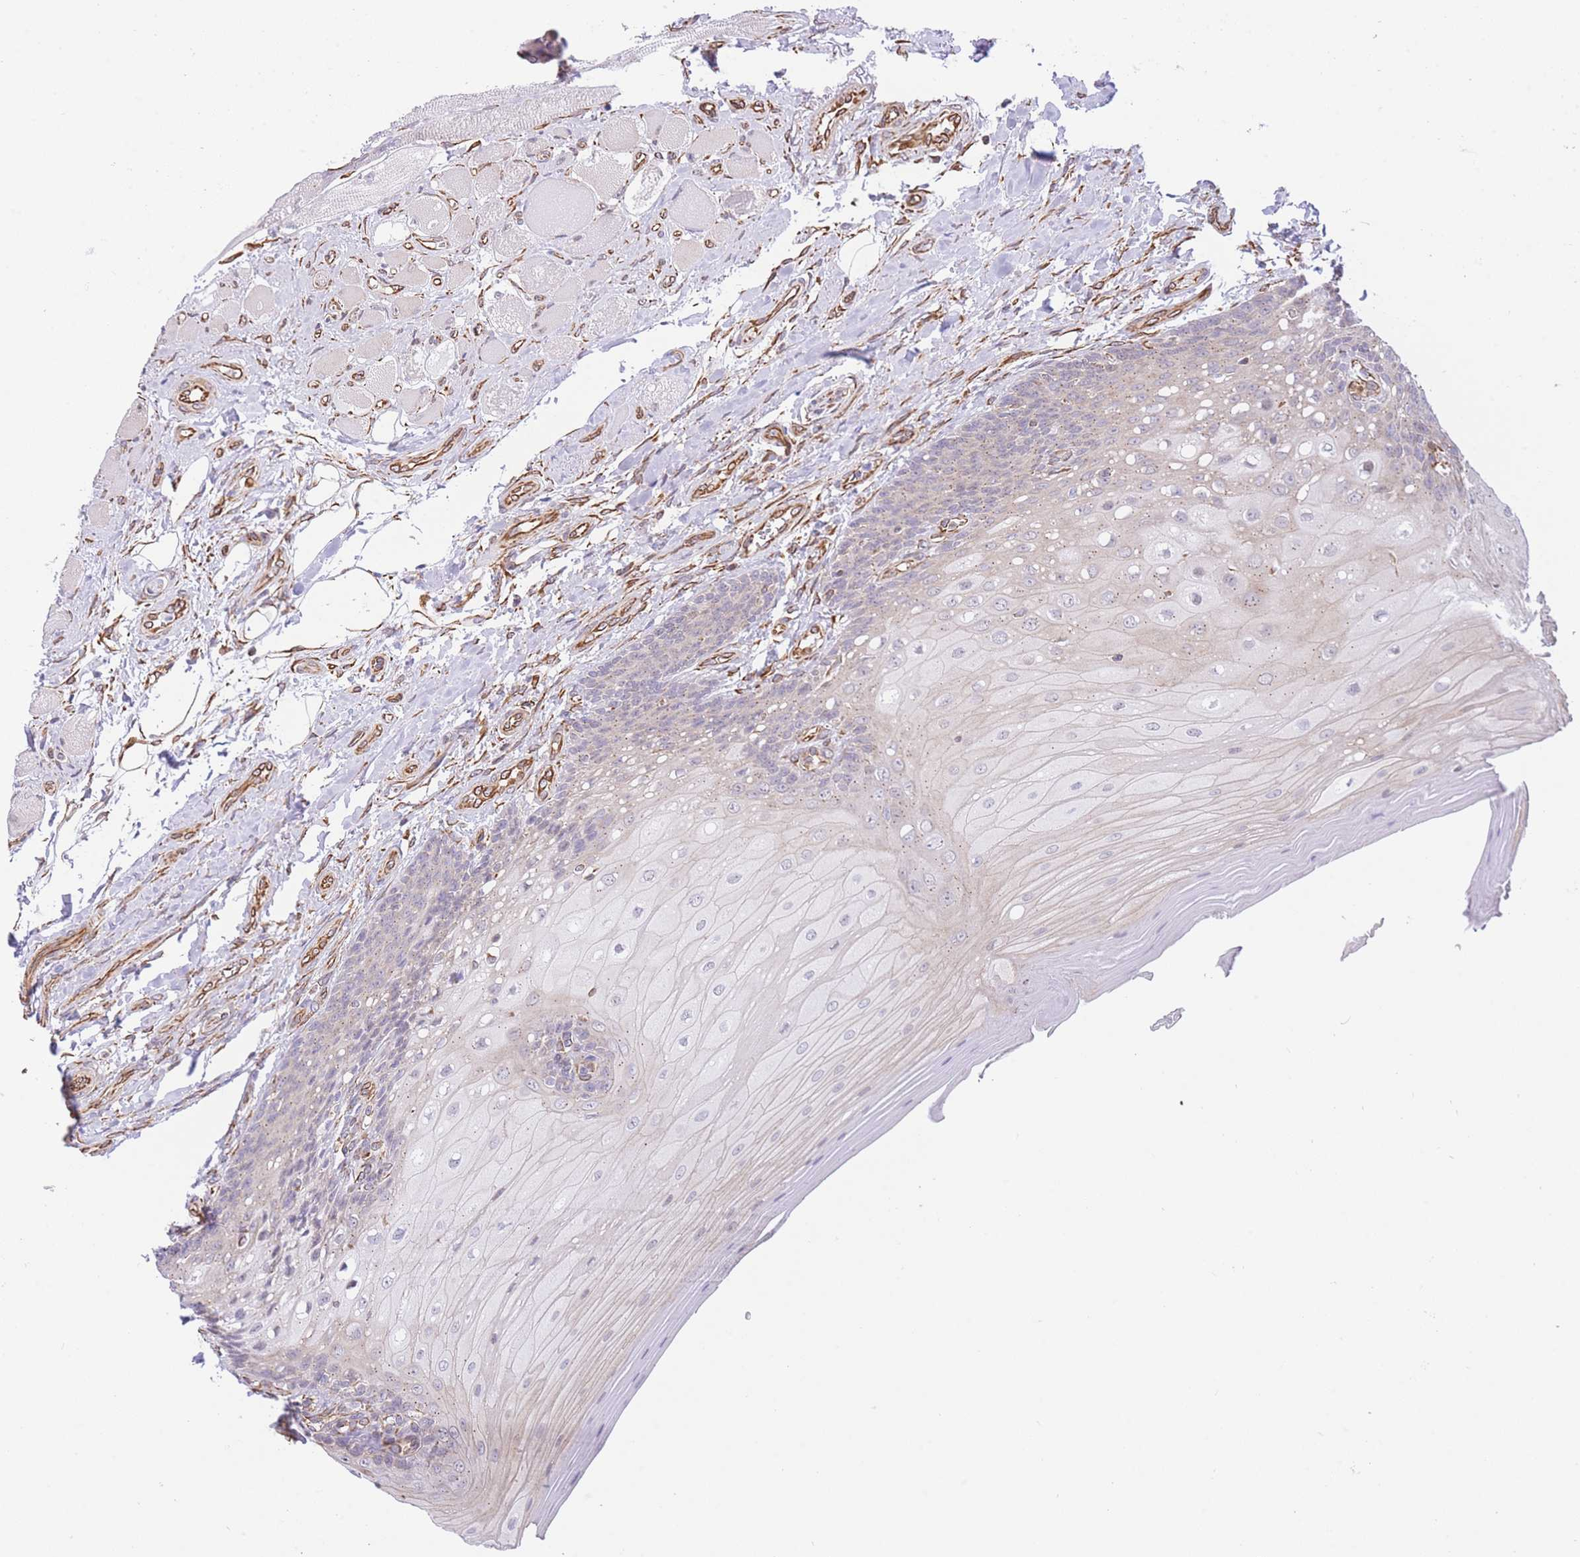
{"staining": {"intensity": "weak", "quantity": "<25%", "location": "cytoplasmic/membranous"}, "tissue": "oral mucosa", "cell_type": "Squamous epithelial cells", "image_type": "normal", "snomed": [{"axis": "morphology", "description": "Normal tissue, NOS"}, {"axis": "morphology", "description": "Squamous cell carcinoma, NOS"}, {"axis": "topography", "description": "Oral tissue"}, {"axis": "topography", "description": "Tounge, NOS"}, {"axis": "topography", "description": "Head-Neck"}], "caption": "This is an IHC image of unremarkable oral mucosa. There is no expression in squamous epithelial cells.", "gene": "PSG11", "patient": {"sex": "male", "age": 79}}